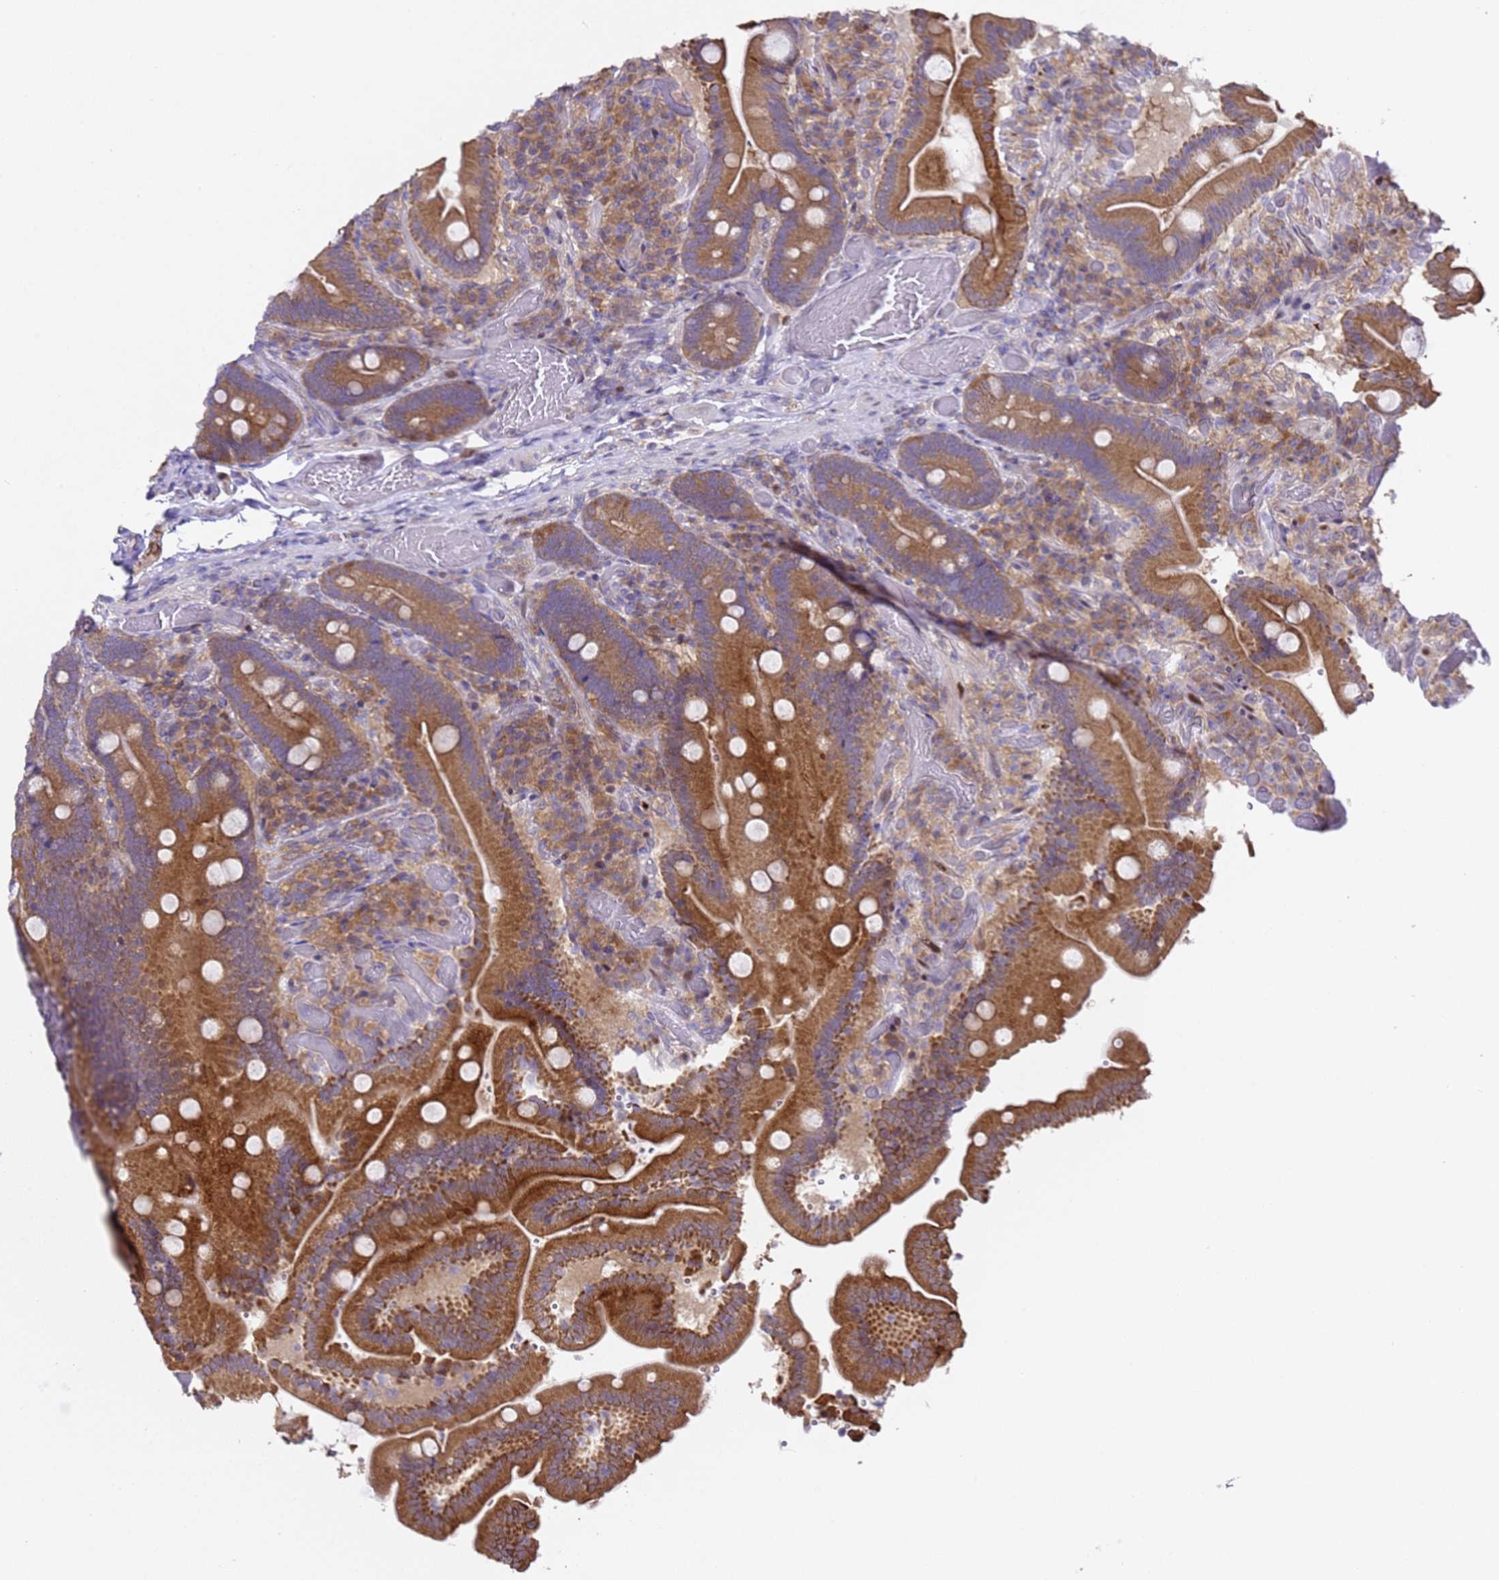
{"staining": {"intensity": "strong", "quantity": "25%-75%", "location": "cytoplasmic/membranous"}, "tissue": "duodenum", "cell_type": "Glandular cells", "image_type": "normal", "snomed": [{"axis": "morphology", "description": "Normal tissue, NOS"}, {"axis": "topography", "description": "Duodenum"}], "caption": "Approximately 25%-75% of glandular cells in normal human duodenum reveal strong cytoplasmic/membranous protein expression as visualized by brown immunohistochemical staining.", "gene": "ALG3", "patient": {"sex": "female", "age": 62}}